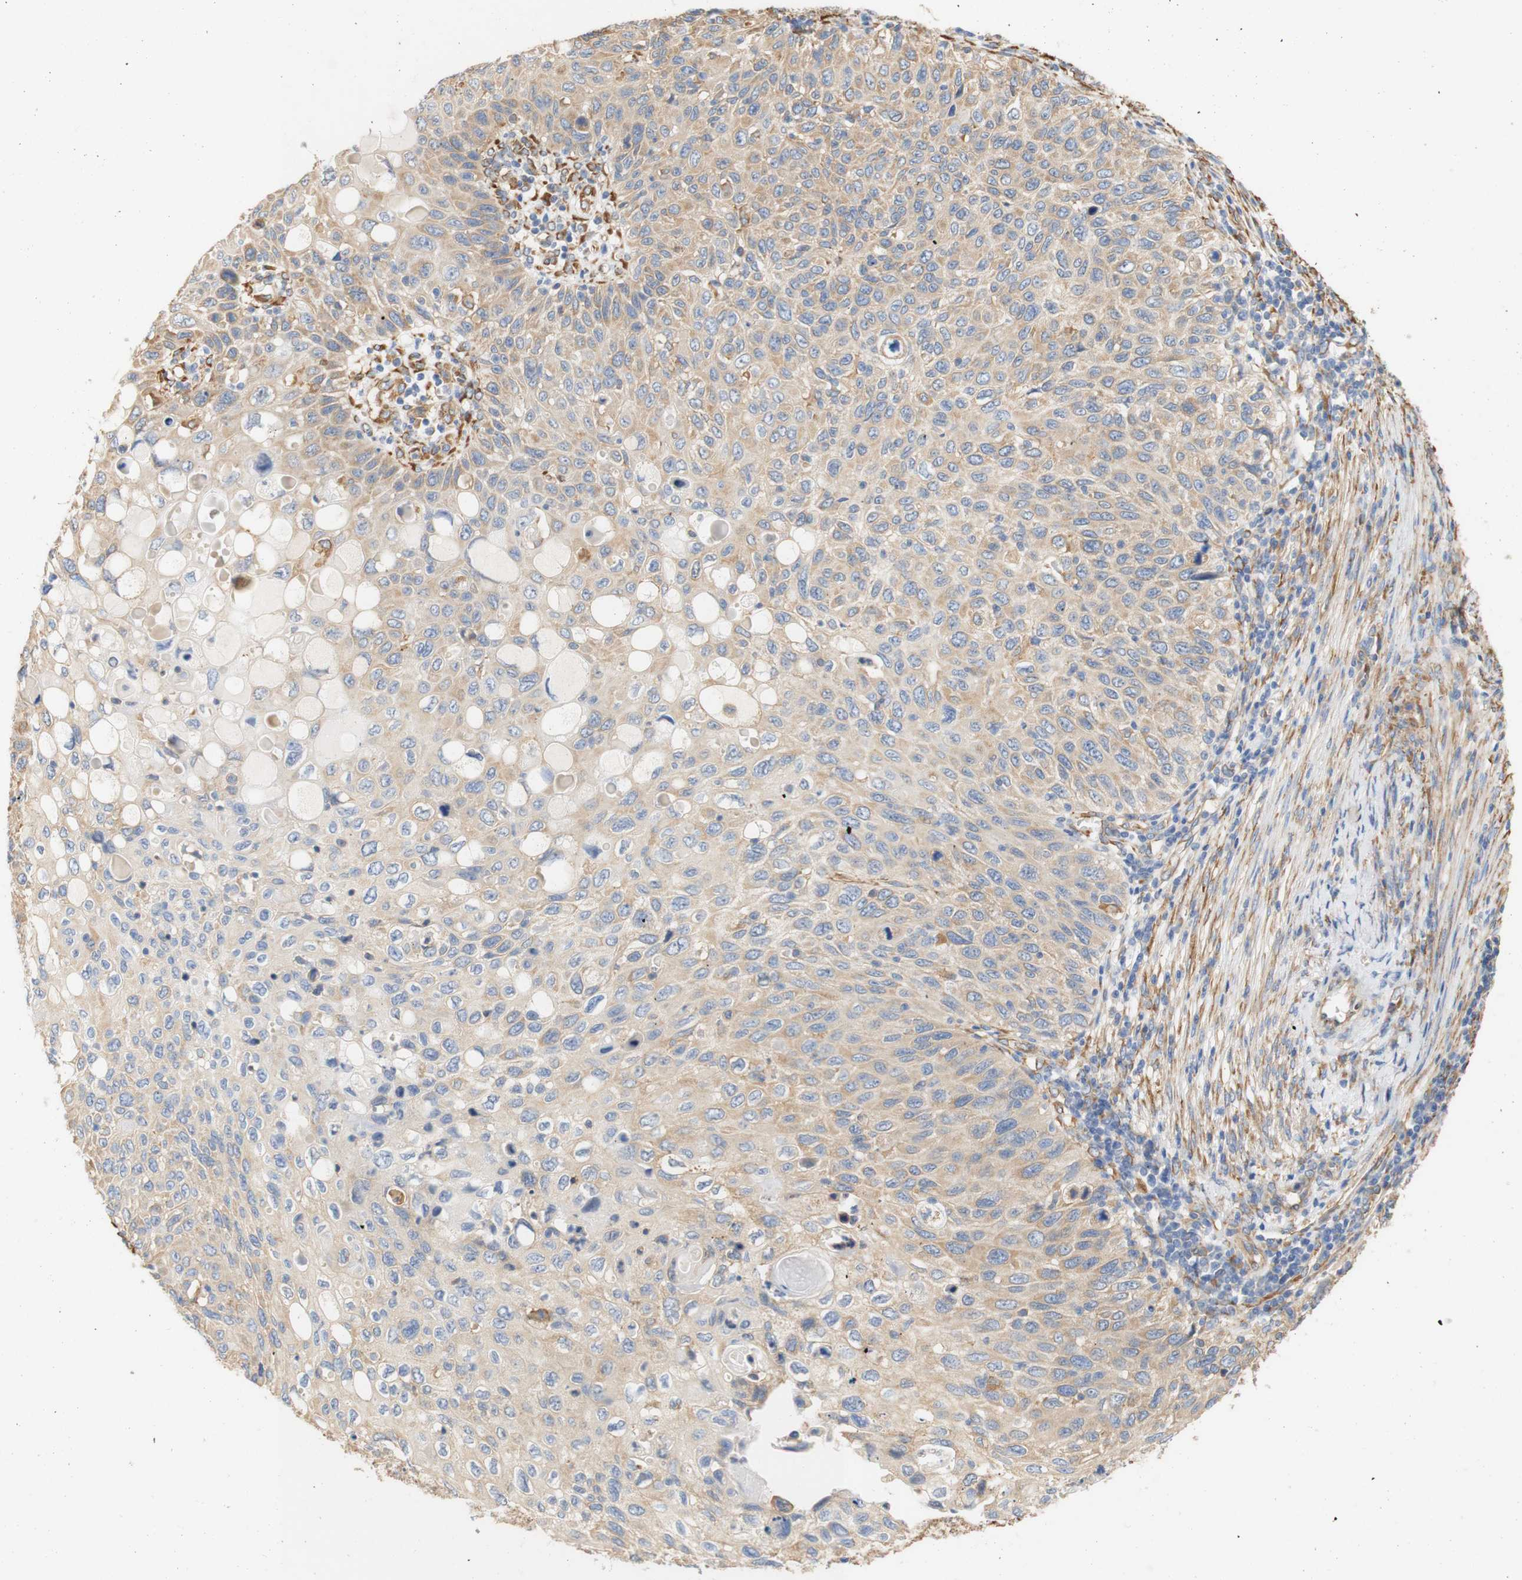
{"staining": {"intensity": "weak", "quantity": ">75%", "location": "cytoplasmic/membranous"}, "tissue": "cervical cancer", "cell_type": "Tumor cells", "image_type": "cancer", "snomed": [{"axis": "morphology", "description": "Squamous cell carcinoma, NOS"}, {"axis": "topography", "description": "Cervix"}], "caption": "This is a photomicrograph of immunohistochemistry (IHC) staining of cervical cancer, which shows weak expression in the cytoplasmic/membranous of tumor cells.", "gene": "EIF2AK4", "patient": {"sex": "female", "age": 70}}